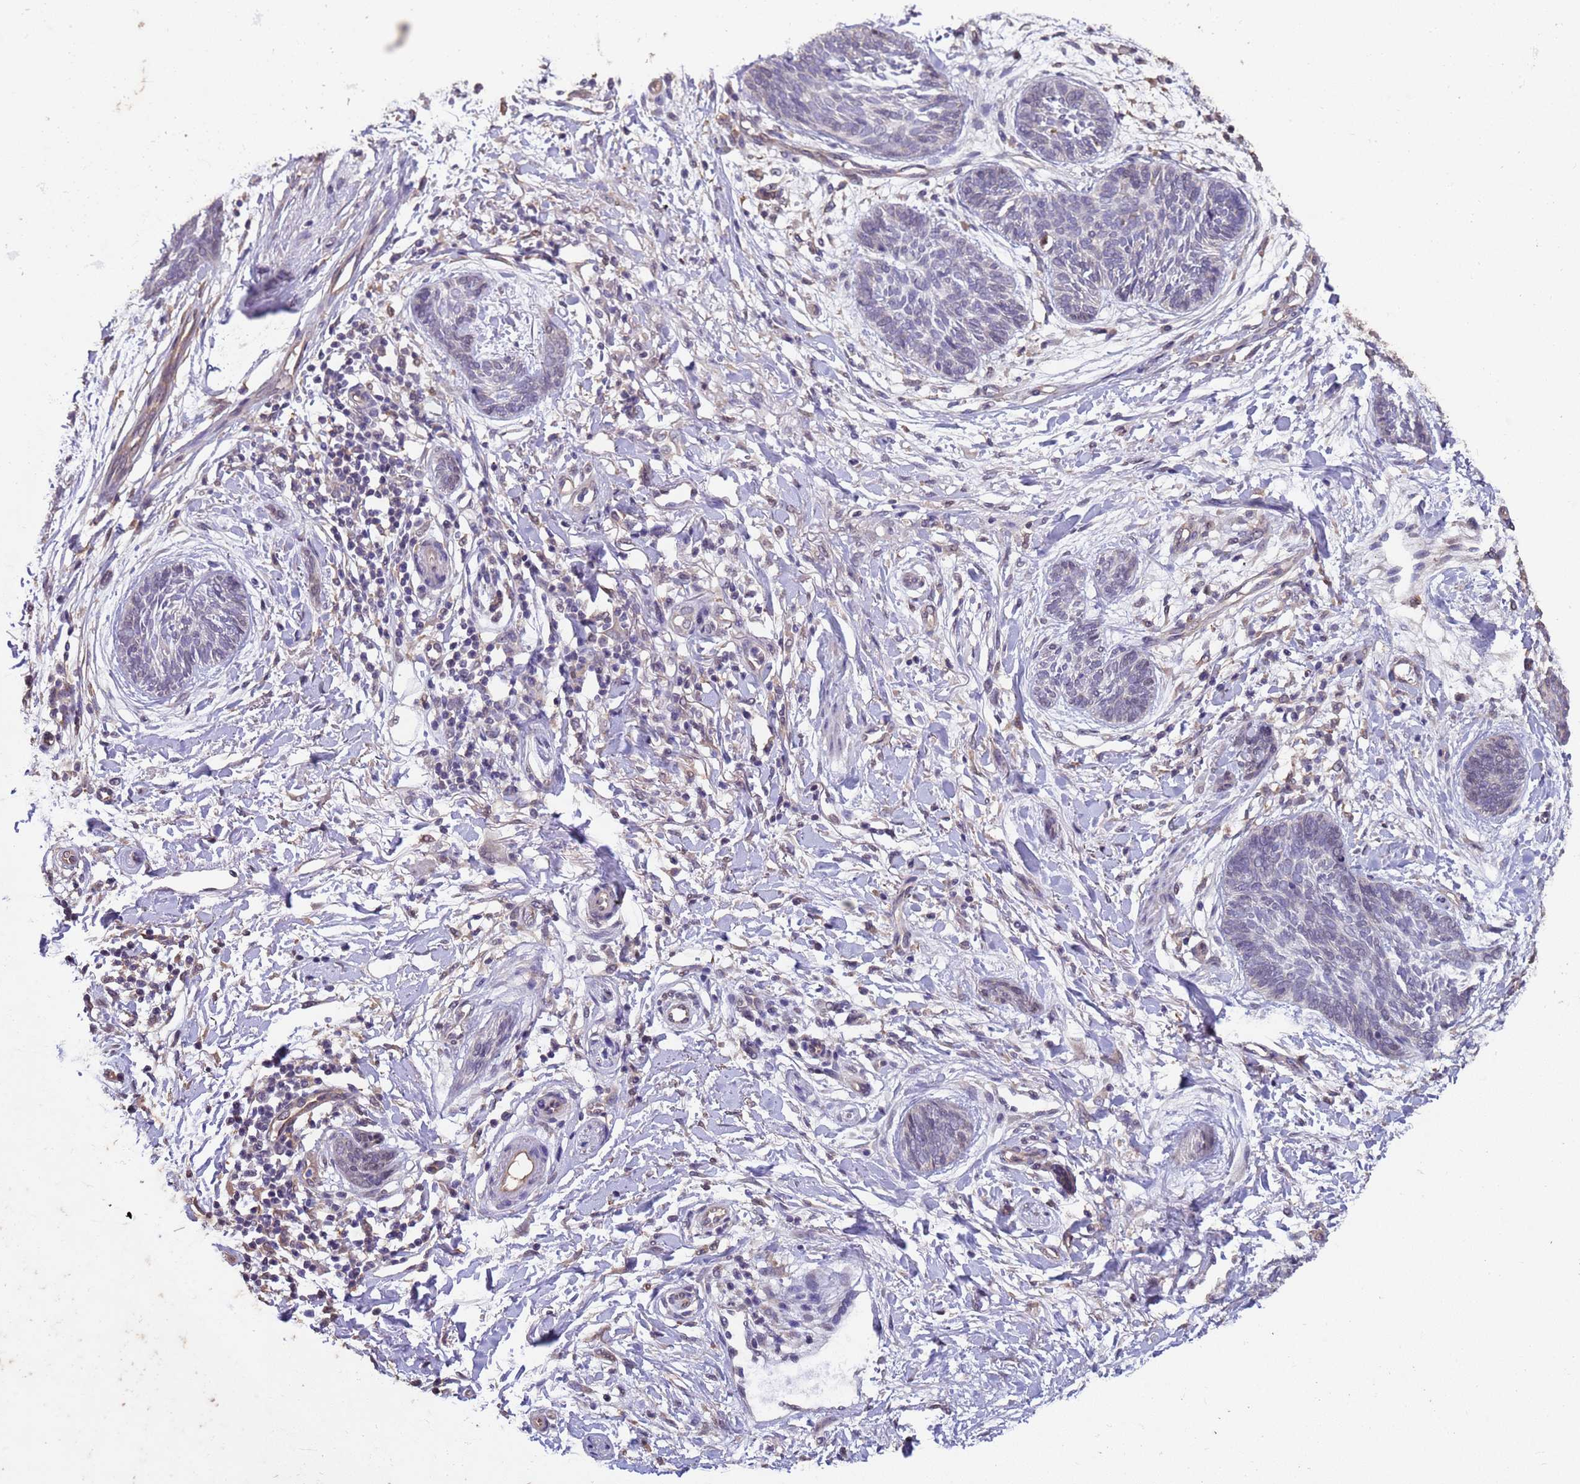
{"staining": {"intensity": "negative", "quantity": "none", "location": "none"}, "tissue": "skin cancer", "cell_type": "Tumor cells", "image_type": "cancer", "snomed": [{"axis": "morphology", "description": "Basal cell carcinoma"}, {"axis": "topography", "description": "Skin"}], "caption": "Immunohistochemistry image of neoplastic tissue: human basal cell carcinoma (skin) stained with DAB (3,3'-diaminobenzidine) shows no significant protein positivity in tumor cells.", "gene": "NPHP1", "patient": {"sex": "female", "age": 81}}